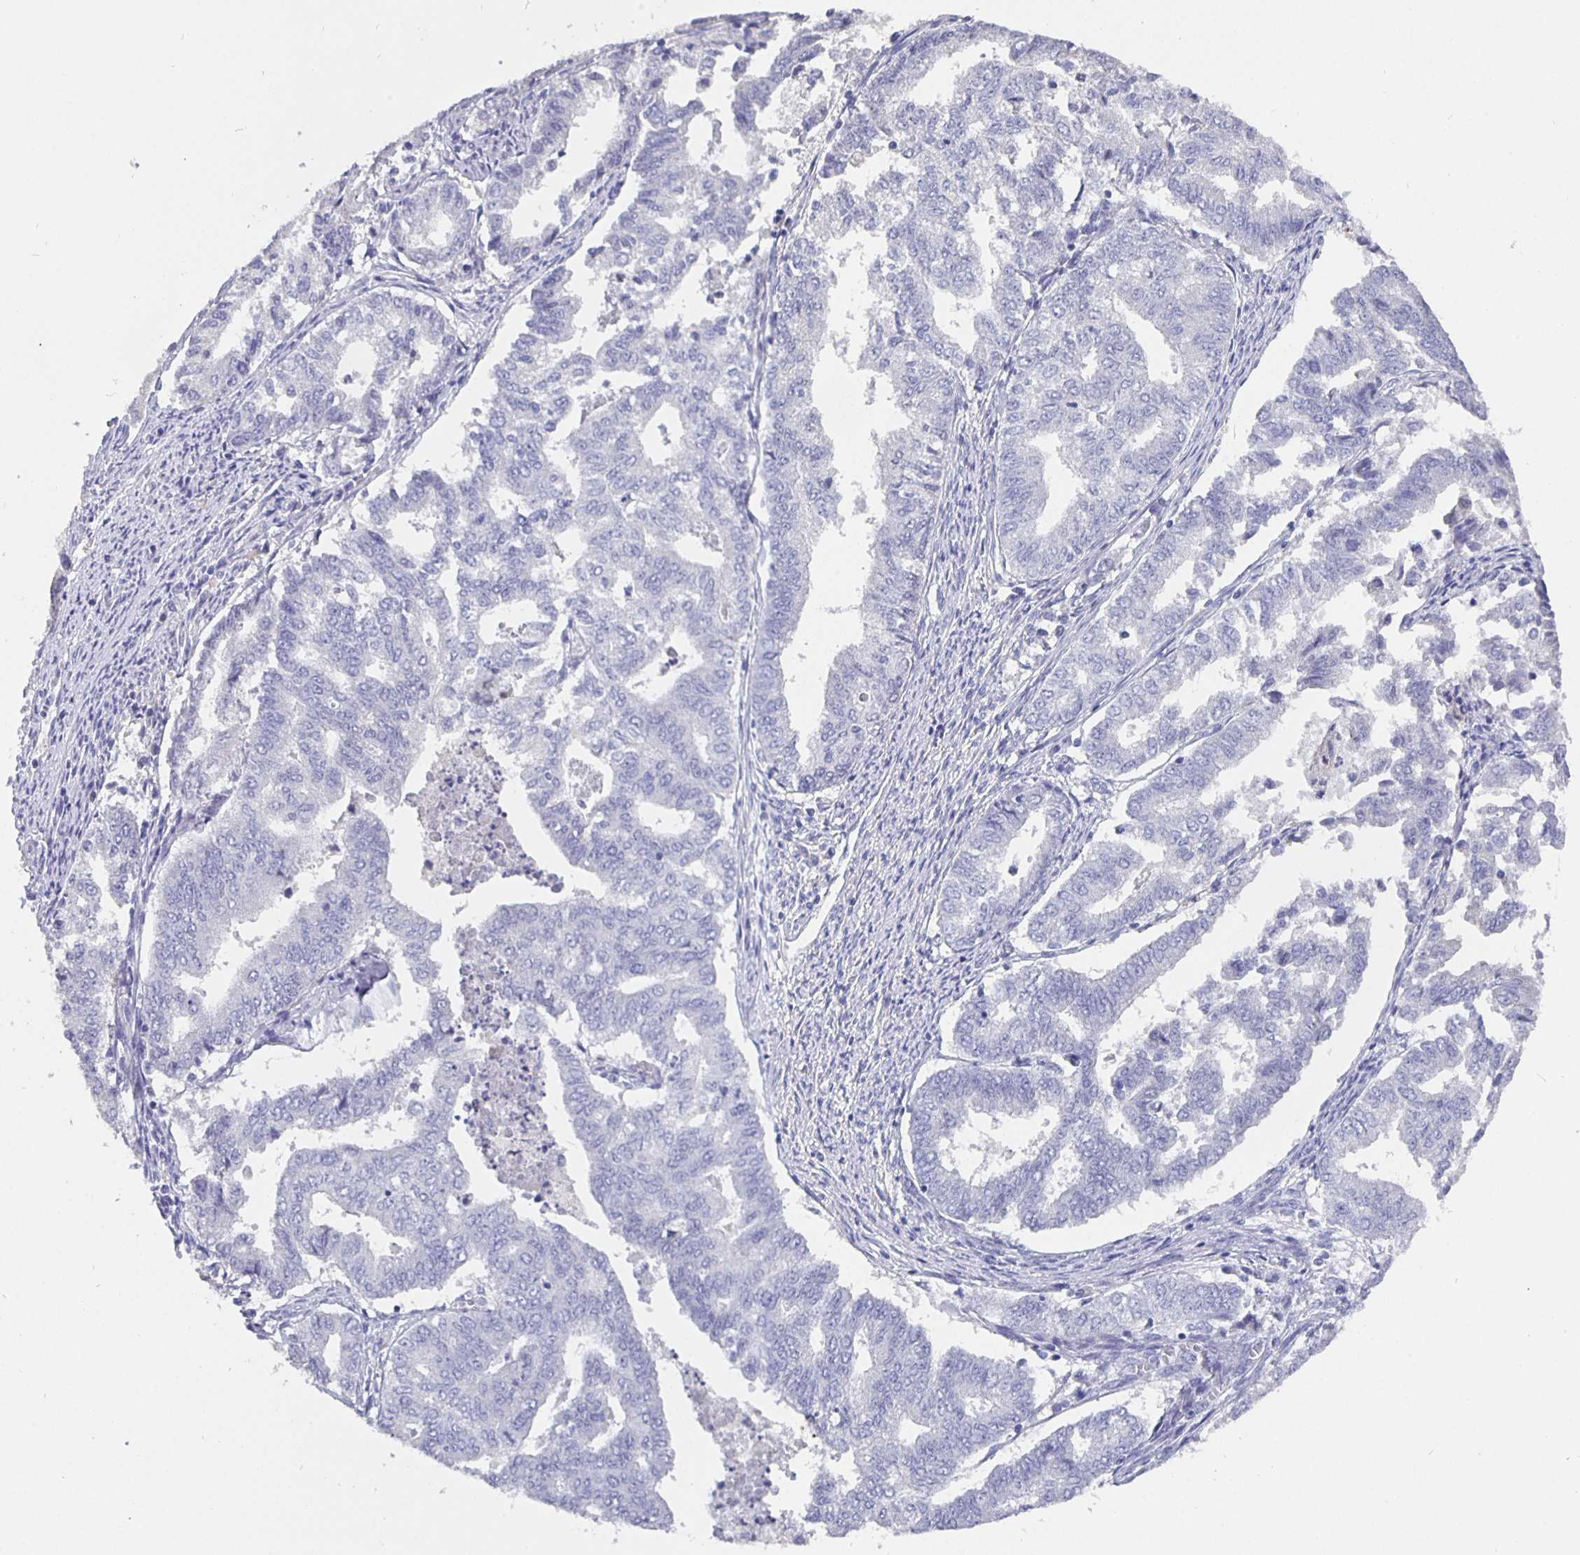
{"staining": {"intensity": "negative", "quantity": "none", "location": "none"}, "tissue": "endometrial cancer", "cell_type": "Tumor cells", "image_type": "cancer", "snomed": [{"axis": "morphology", "description": "Adenocarcinoma, NOS"}, {"axis": "topography", "description": "Endometrium"}], "caption": "There is no significant staining in tumor cells of endometrial cancer (adenocarcinoma).", "gene": "CFAP74", "patient": {"sex": "female", "age": 79}}